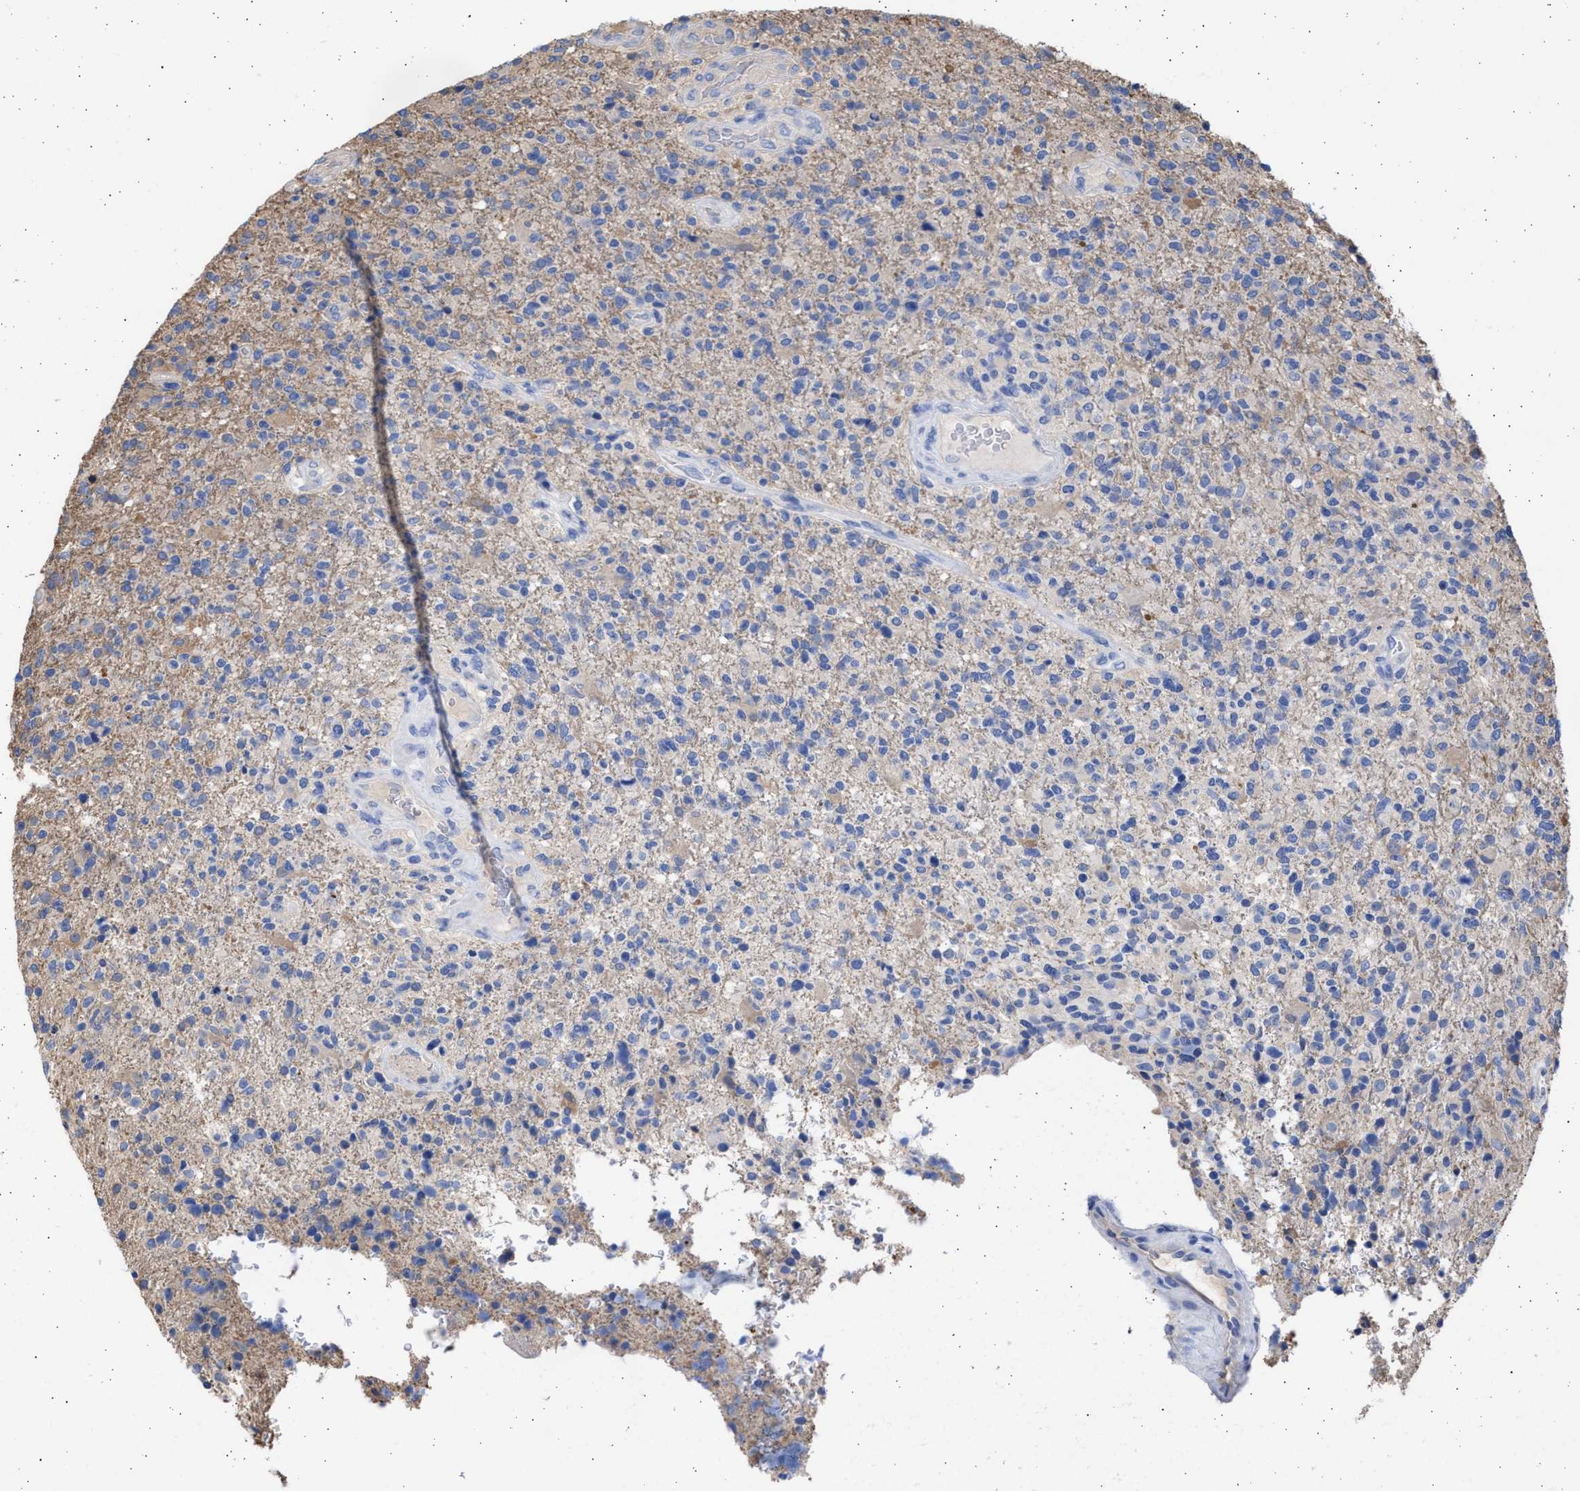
{"staining": {"intensity": "negative", "quantity": "none", "location": "none"}, "tissue": "glioma", "cell_type": "Tumor cells", "image_type": "cancer", "snomed": [{"axis": "morphology", "description": "Glioma, malignant, High grade"}, {"axis": "topography", "description": "Brain"}], "caption": "Immunohistochemical staining of human malignant glioma (high-grade) demonstrates no significant staining in tumor cells.", "gene": "ALDOC", "patient": {"sex": "male", "age": 72}}